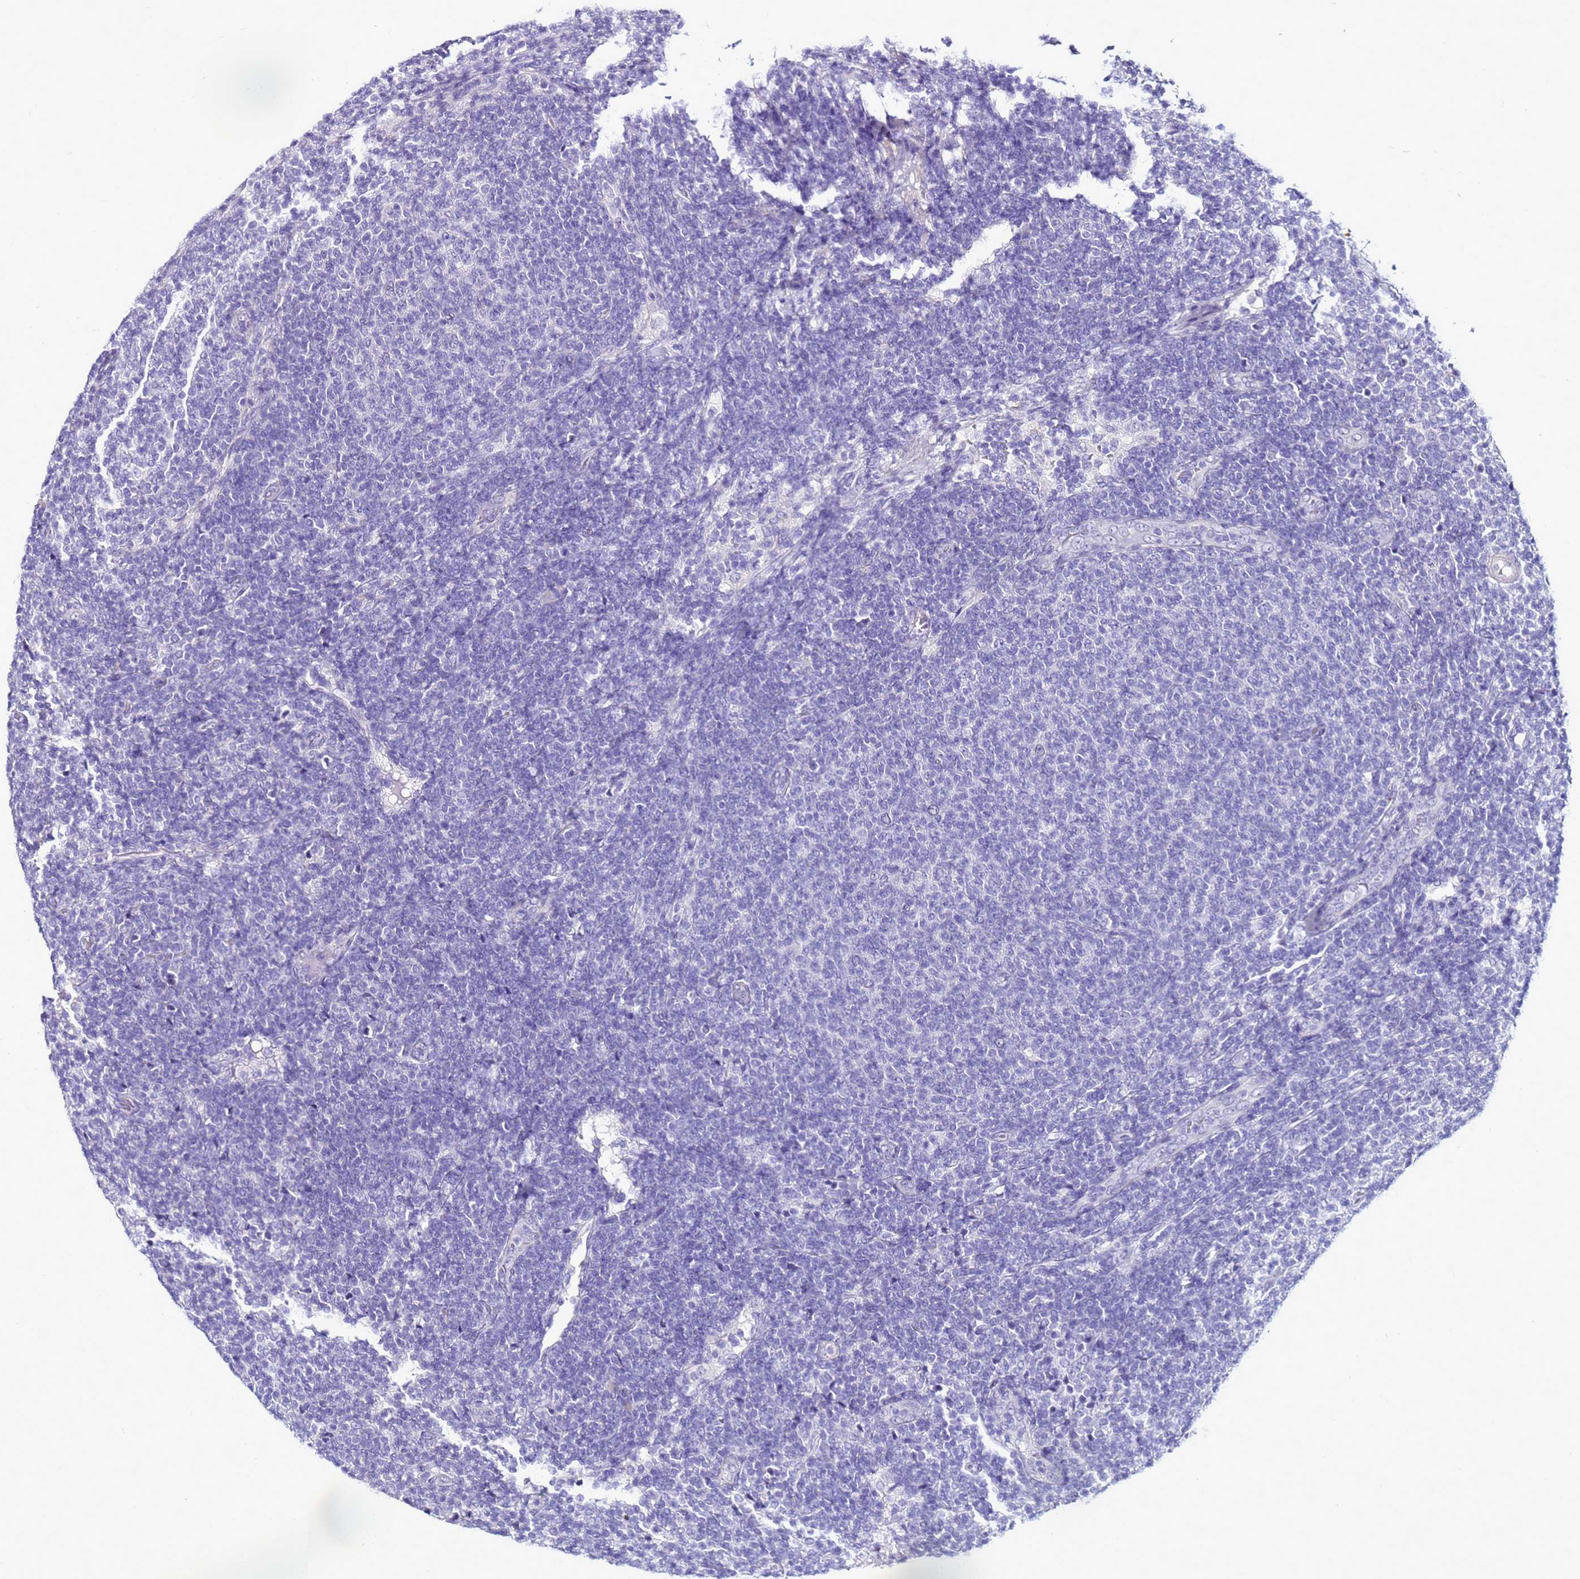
{"staining": {"intensity": "negative", "quantity": "none", "location": "none"}, "tissue": "lymphoma", "cell_type": "Tumor cells", "image_type": "cancer", "snomed": [{"axis": "morphology", "description": "Malignant lymphoma, non-Hodgkin's type, Low grade"}, {"axis": "topography", "description": "Lymph node"}], "caption": "Immunohistochemistry (IHC) of human malignant lymphoma, non-Hodgkin's type (low-grade) reveals no staining in tumor cells.", "gene": "FAM166B", "patient": {"sex": "male", "age": 66}}